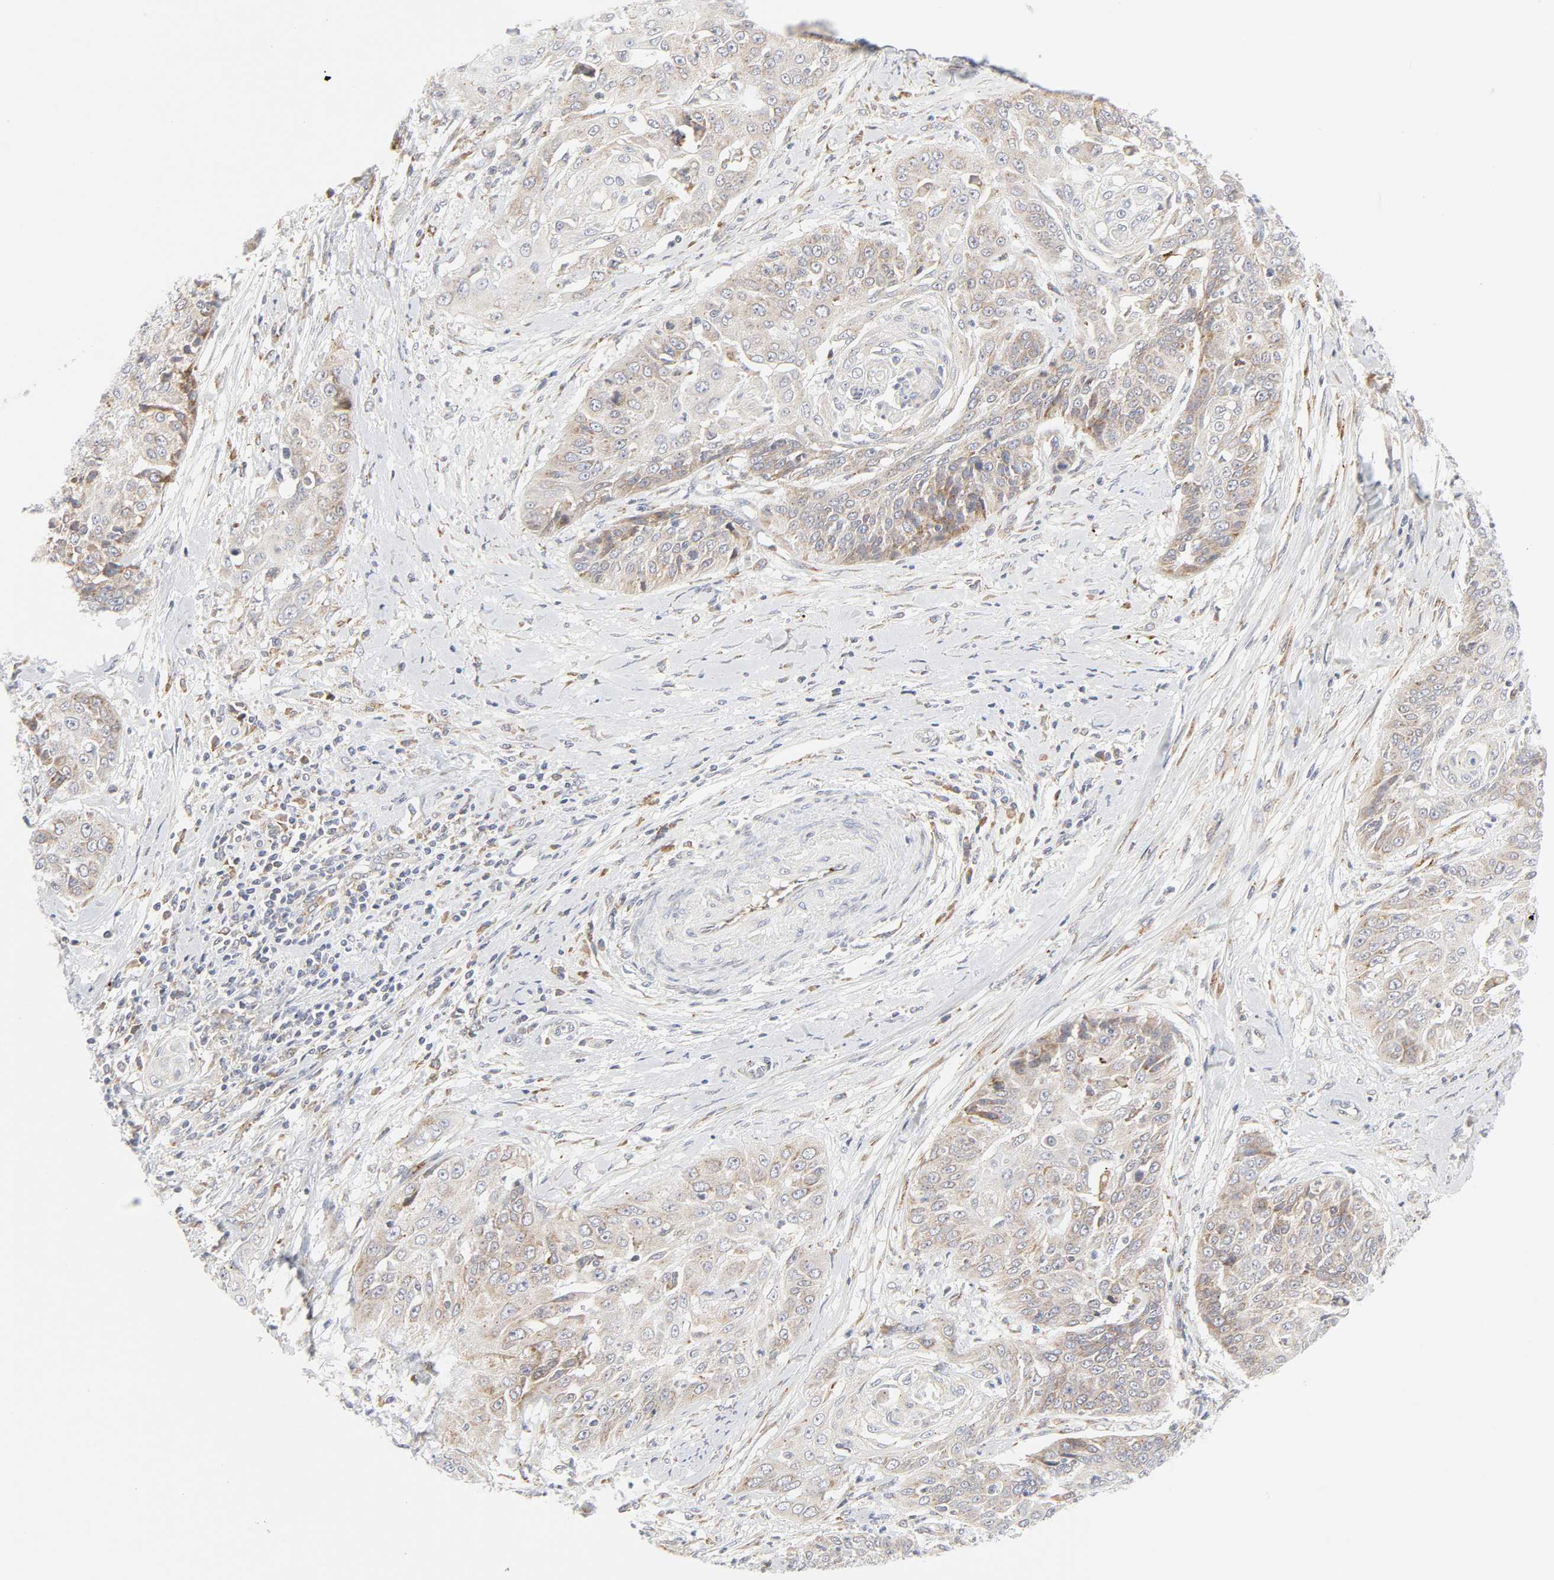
{"staining": {"intensity": "weak", "quantity": ">75%", "location": "cytoplasmic/membranous"}, "tissue": "cervical cancer", "cell_type": "Tumor cells", "image_type": "cancer", "snomed": [{"axis": "morphology", "description": "Squamous cell carcinoma, NOS"}, {"axis": "topography", "description": "Cervix"}], "caption": "There is low levels of weak cytoplasmic/membranous positivity in tumor cells of cervical squamous cell carcinoma, as demonstrated by immunohistochemical staining (brown color).", "gene": "LRP6", "patient": {"sex": "female", "age": 64}}